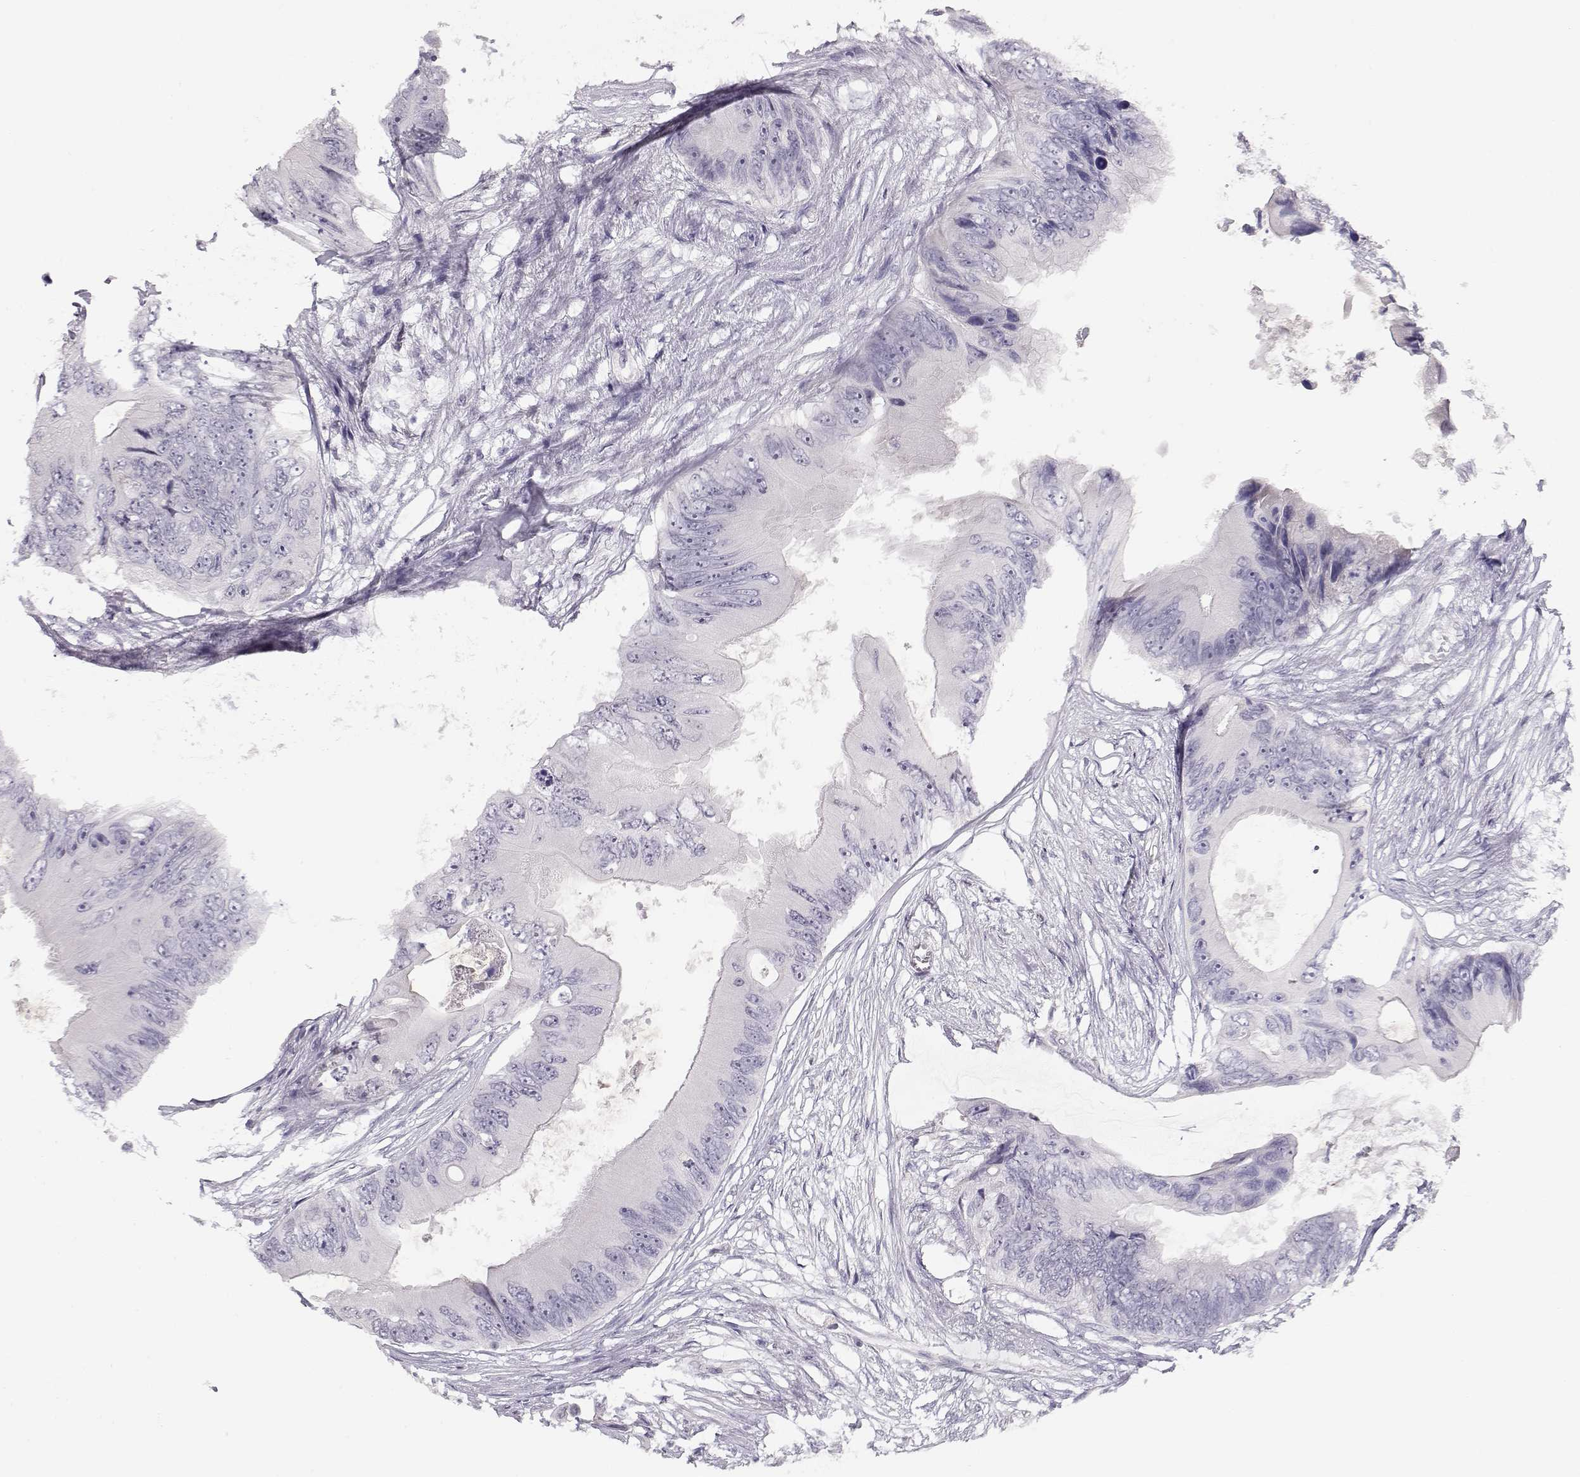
{"staining": {"intensity": "negative", "quantity": "none", "location": "none"}, "tissue": "colorectal cancer", "cell_type": "Tumor cells", "image_type": "cancer", "snomed": [{"axis": "morphology", "description": "Adenocarcinoma, NOS"}, {"axis": "topography", "description": "Rectum"}], "caption": "IHC of colorectal cancer (adenocarcinoma) shows no positivity in tumor cells. The staining was performed using DAB to visualize the protein expression in brown, while the nuclei were stained in blue with hematoxylin (Magnification: 20x).", "gene": "IMPG1", "patient": {"sex": "male", "age": 63}}